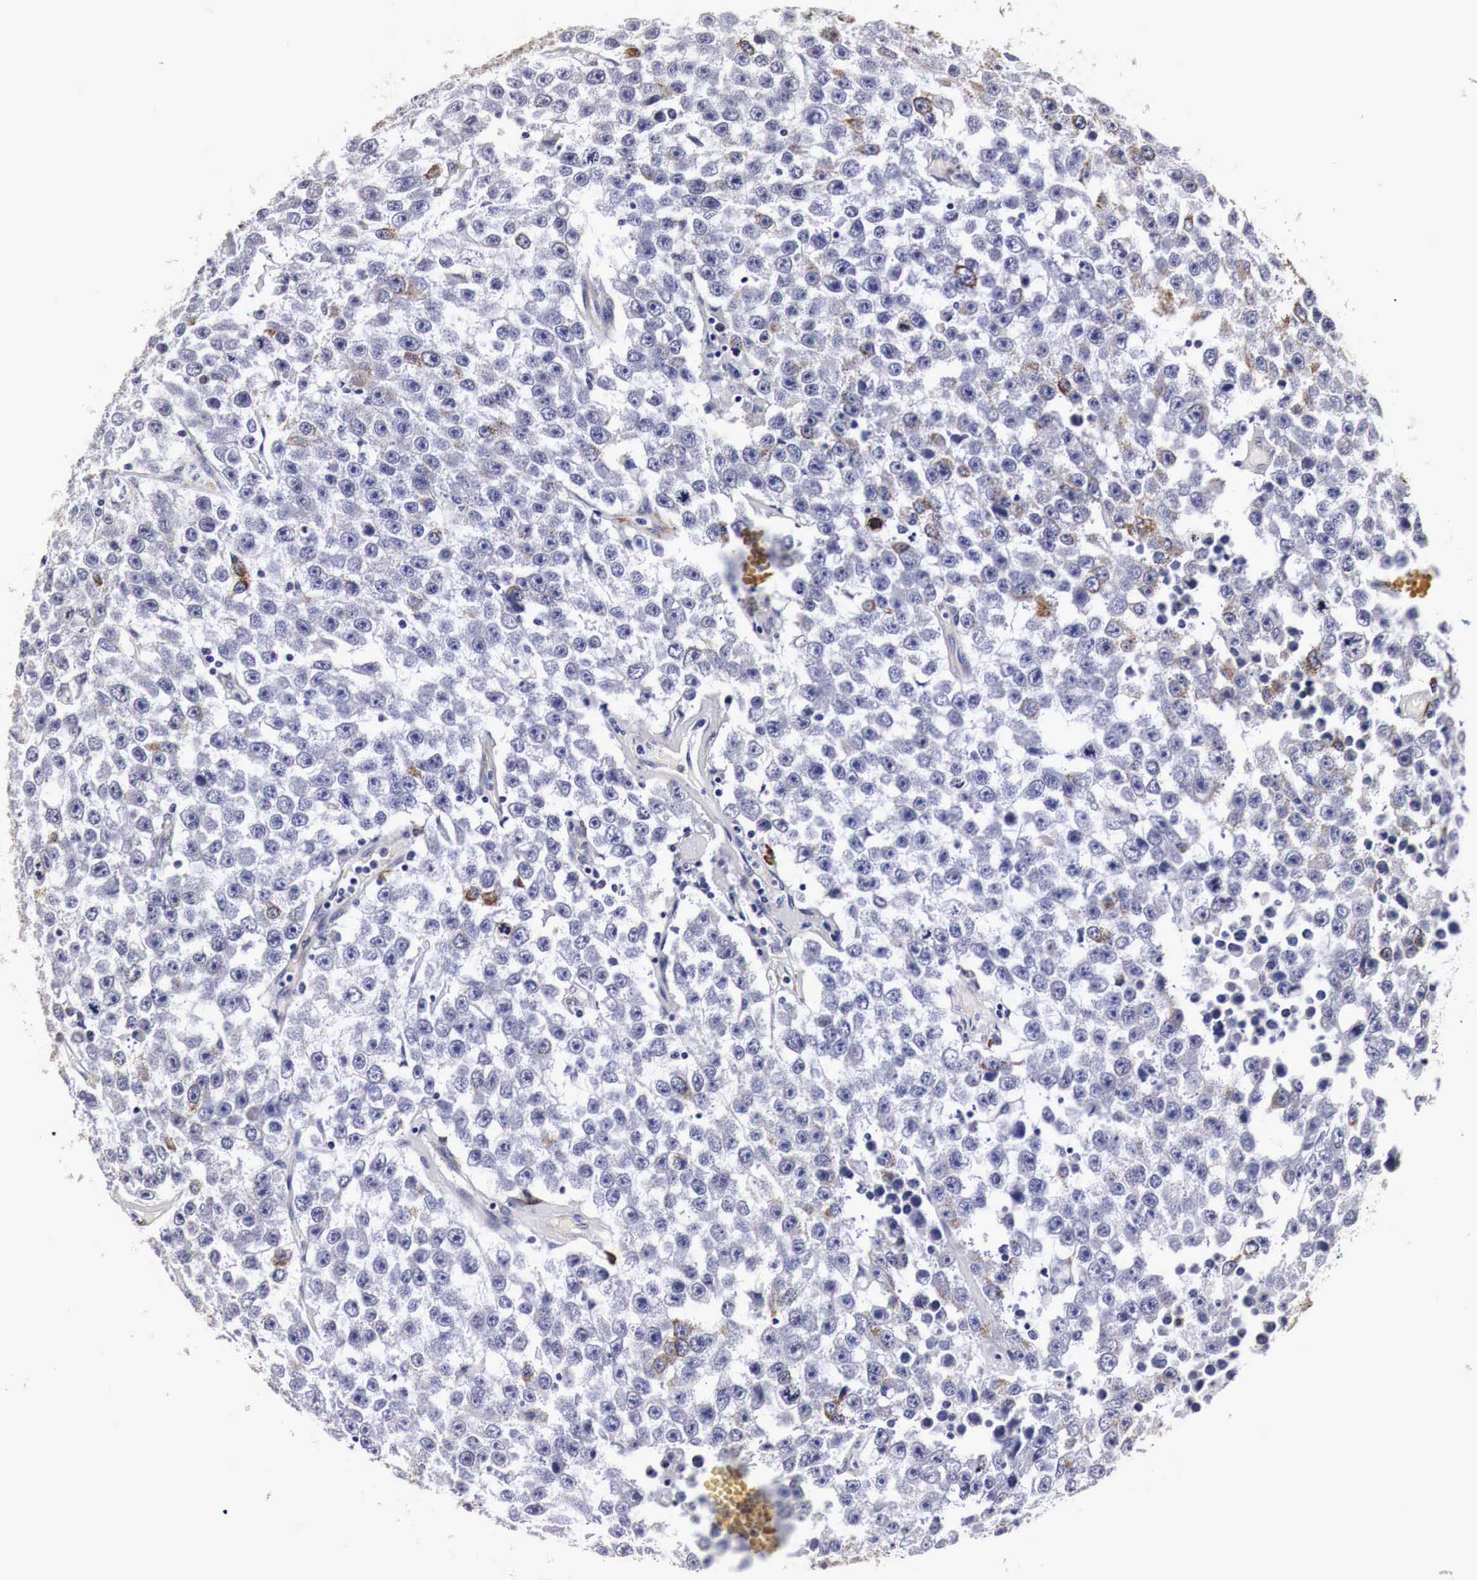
{"staining": {"intensity": "moderate", "quantity": "<25%", "location": "cytoplasmic/membranous"}, "tissue": "testis cancer", "cell_type": "Tumor cells", "image_type": "cancer", "snomed": [{"axis": "morphology", "description": "Seminoma, NOS"}, {"axis": "topography", "description": "Testis"}], "caption": "Immunohistochemical staining of human testis cancer reveals low levels of moderate cytoplasmic/membranous positivity in about <25% of tumor cells. The staining was performed using DAB (3,3'-diaminobenzidine), with brown indicating positive protein expression. Nuclei are stained blue with hematoxylin.", "gene": "CKAP4", "patient": {"sex": "male", "age": 52}}